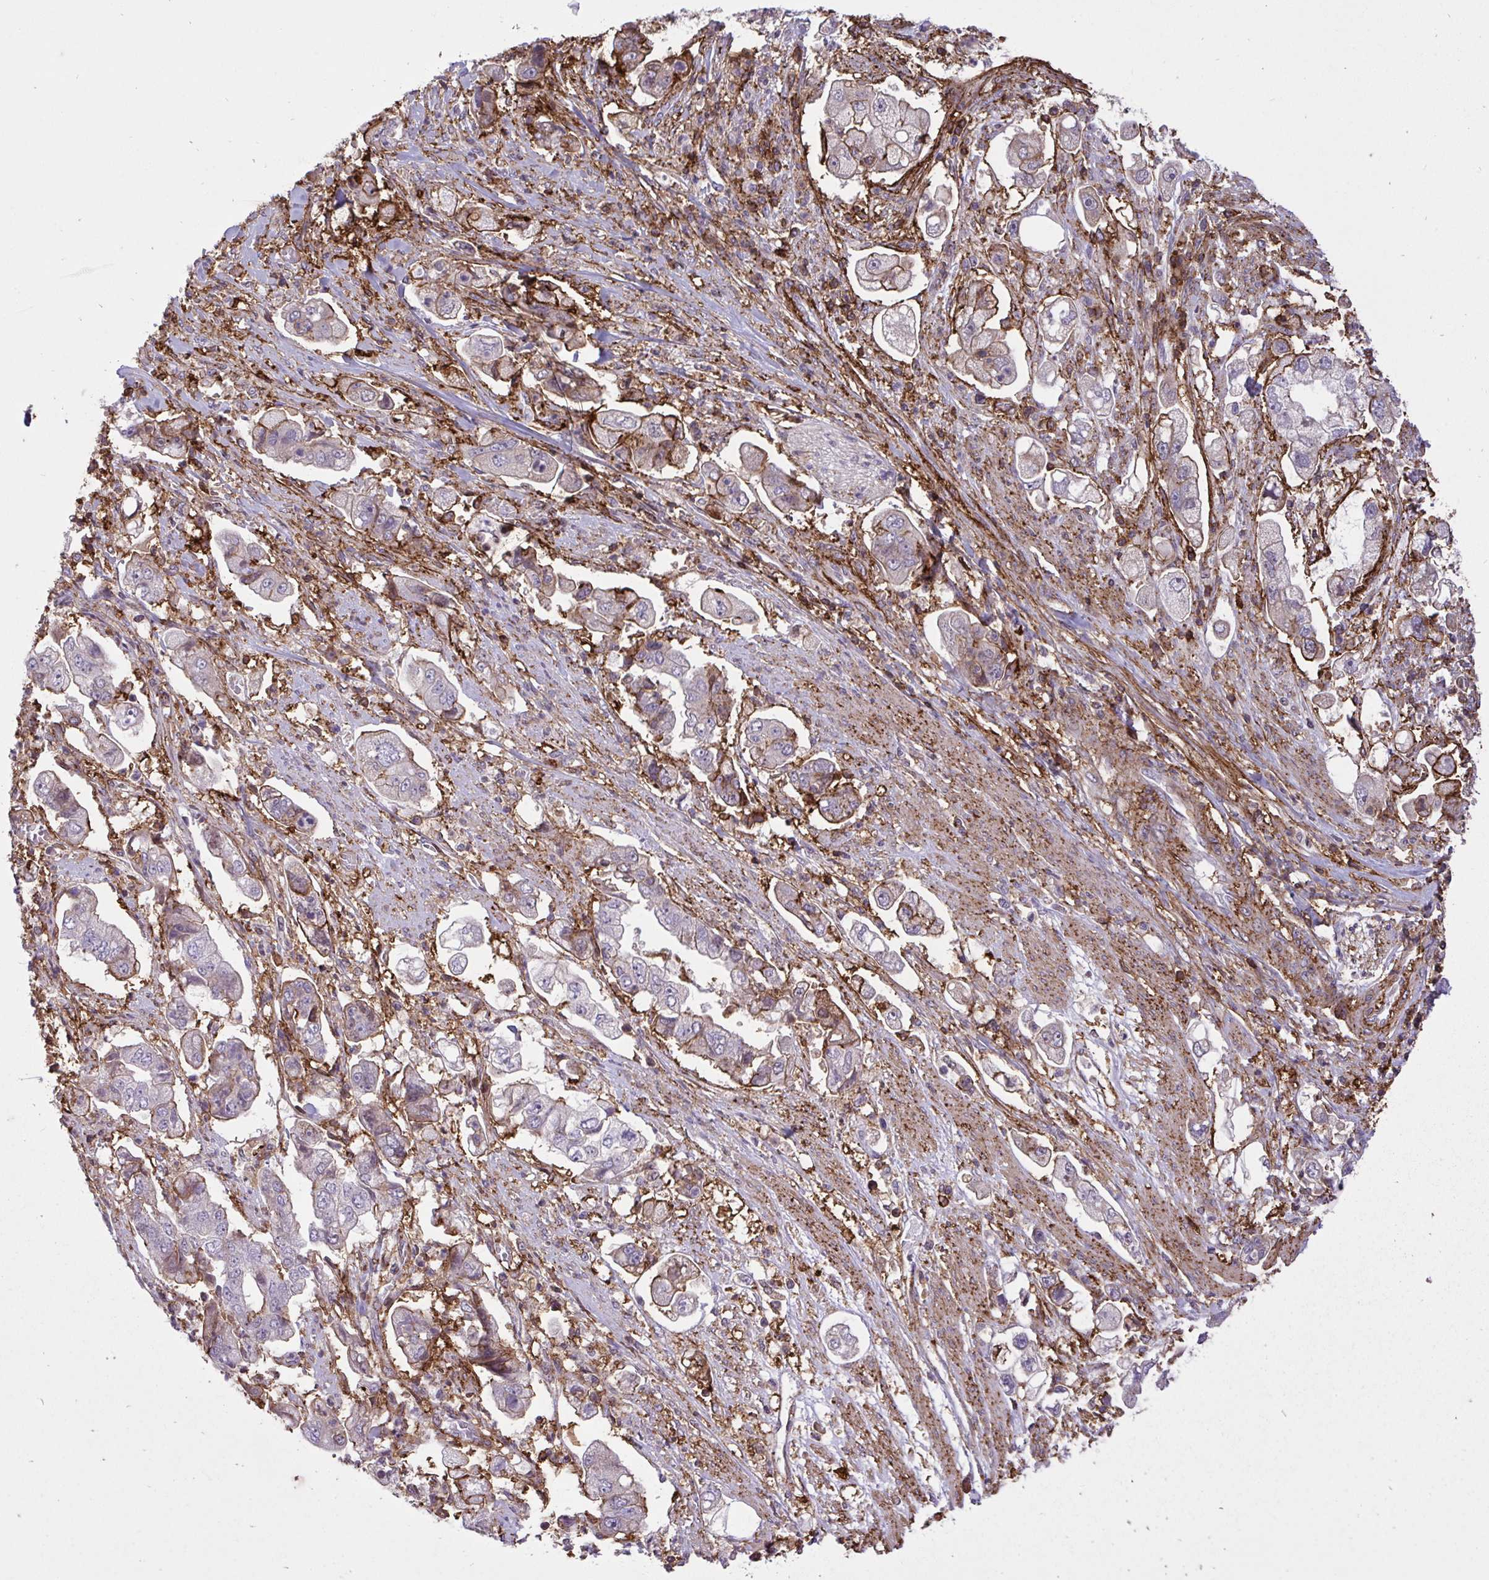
{"staining": {"intensity": "moderate", "quantity": "<25%", "location": "cytoplasmic/membranous"}, "tissue": "stomach cancer", "cell_type": "Tumor cells", "image_type": "cancer", "snomed": [{"axis": "morphology", "description": "Adenocarcinoma, NOS"}, {"axis": "topography", "description": "Stomach"}], "caption": "A high-resolution micrograph shows immunohistochemistry staining of adenocarcinoma (stomach), which exhibits moderate cytoplasmic/membranous expression in about <25% of tumor cells.", "gene": "ERI1", "patient": {"sex": "male", "age": 62}}